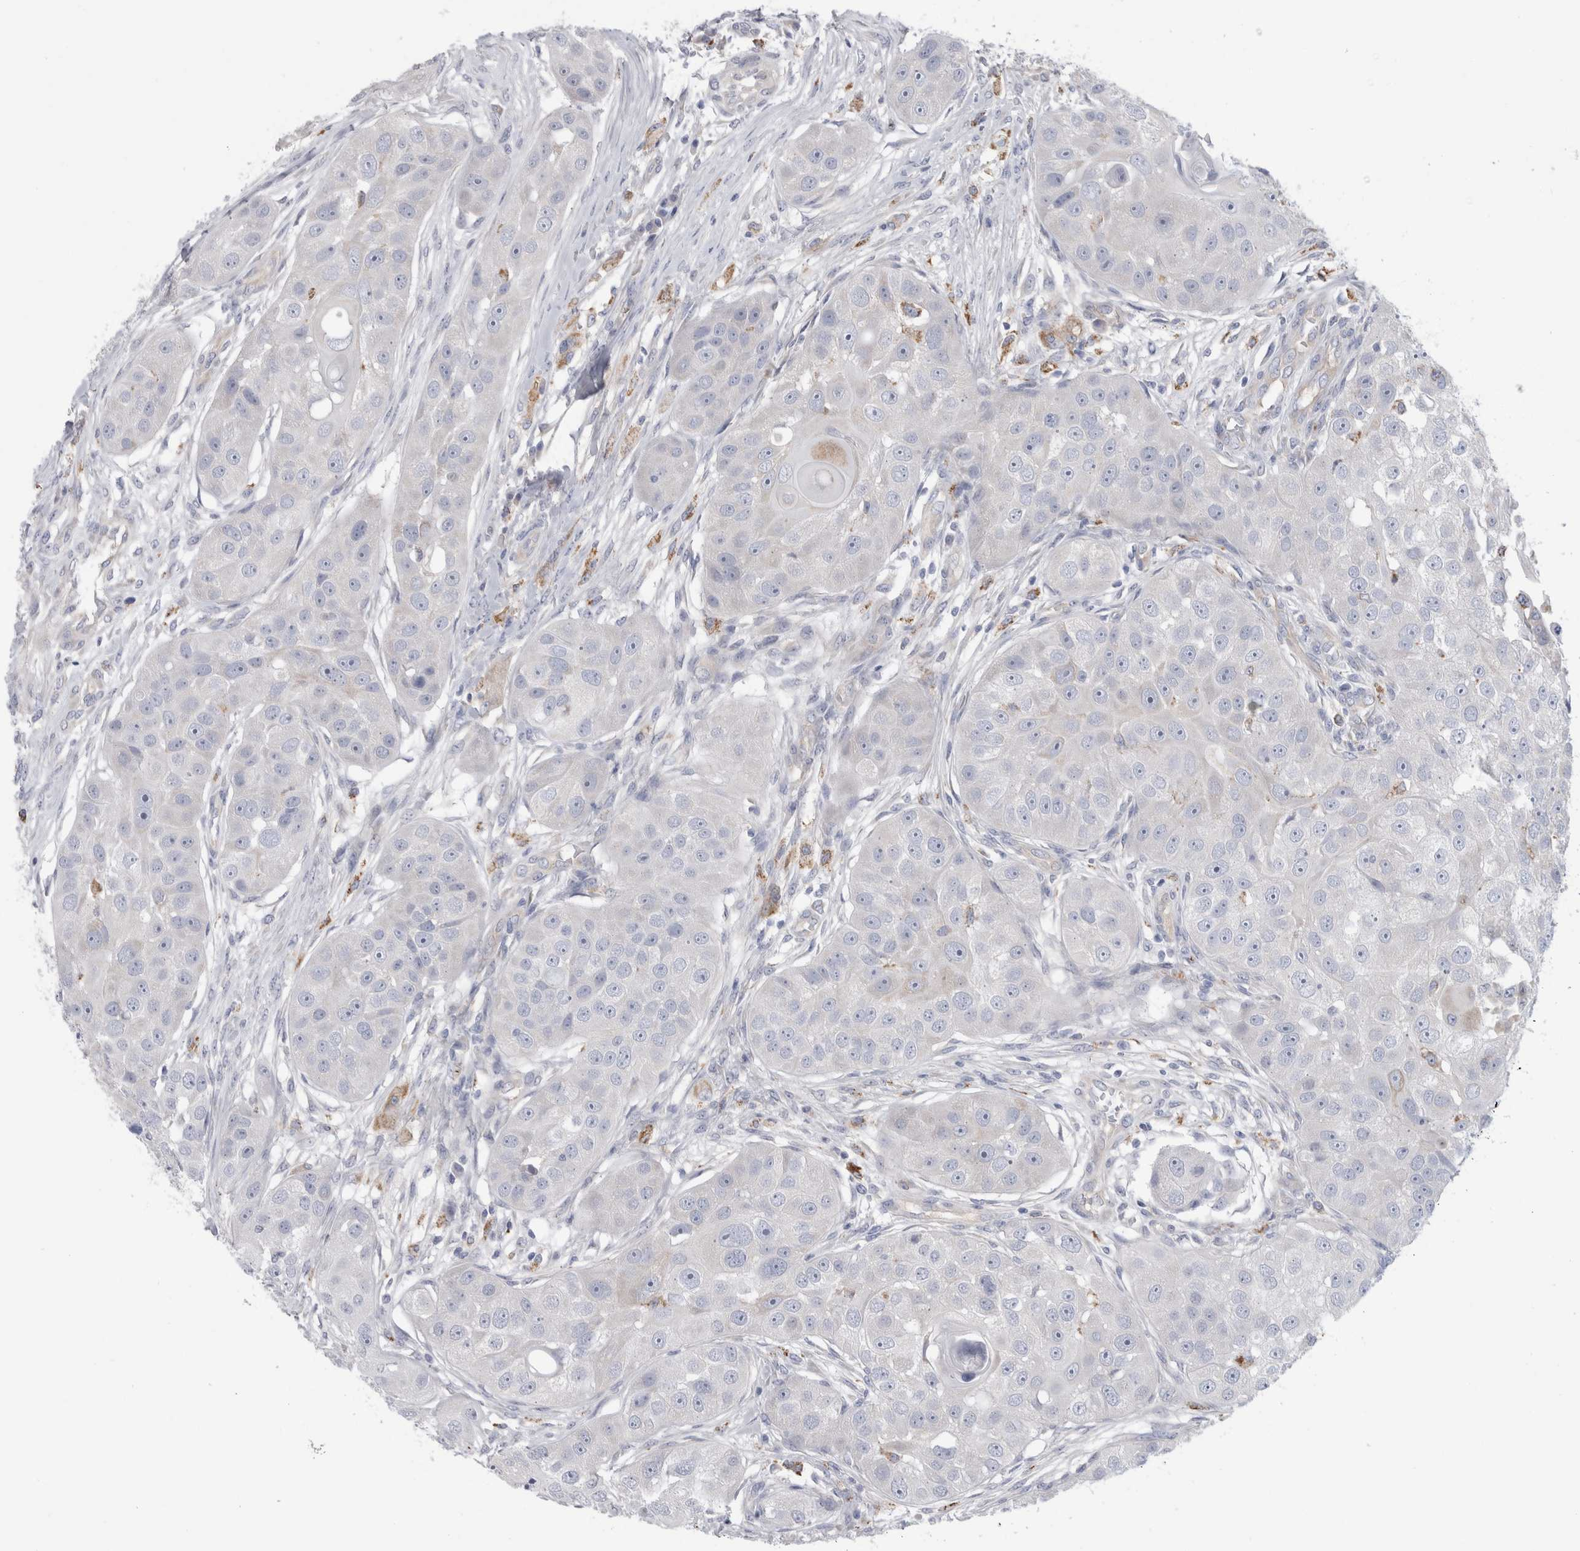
{"staining": {"intensity": "negative", "quantity": "none", "location": "none"}, "tissue": "head and neck cancer", "cell_type": "Tumor cells", "image_type": "cancer", "snomed": [{"axis": "morphology", "description": "Normal tissue, NOS"}, {"axis": "morphology", "description": "Squamous cell carcinoma, NOS"}, {"axis": "topography", "description": "Skeletal muscle"}, {"axis": "topography", "description": "Head-Neck"}], "caption": "Histopathology image shows no protein positivity in tumor cells of head and neck squamous cell carcinoma tissue.", "gene": "GATM", "patient": {"sex": "male", "age": 51}}